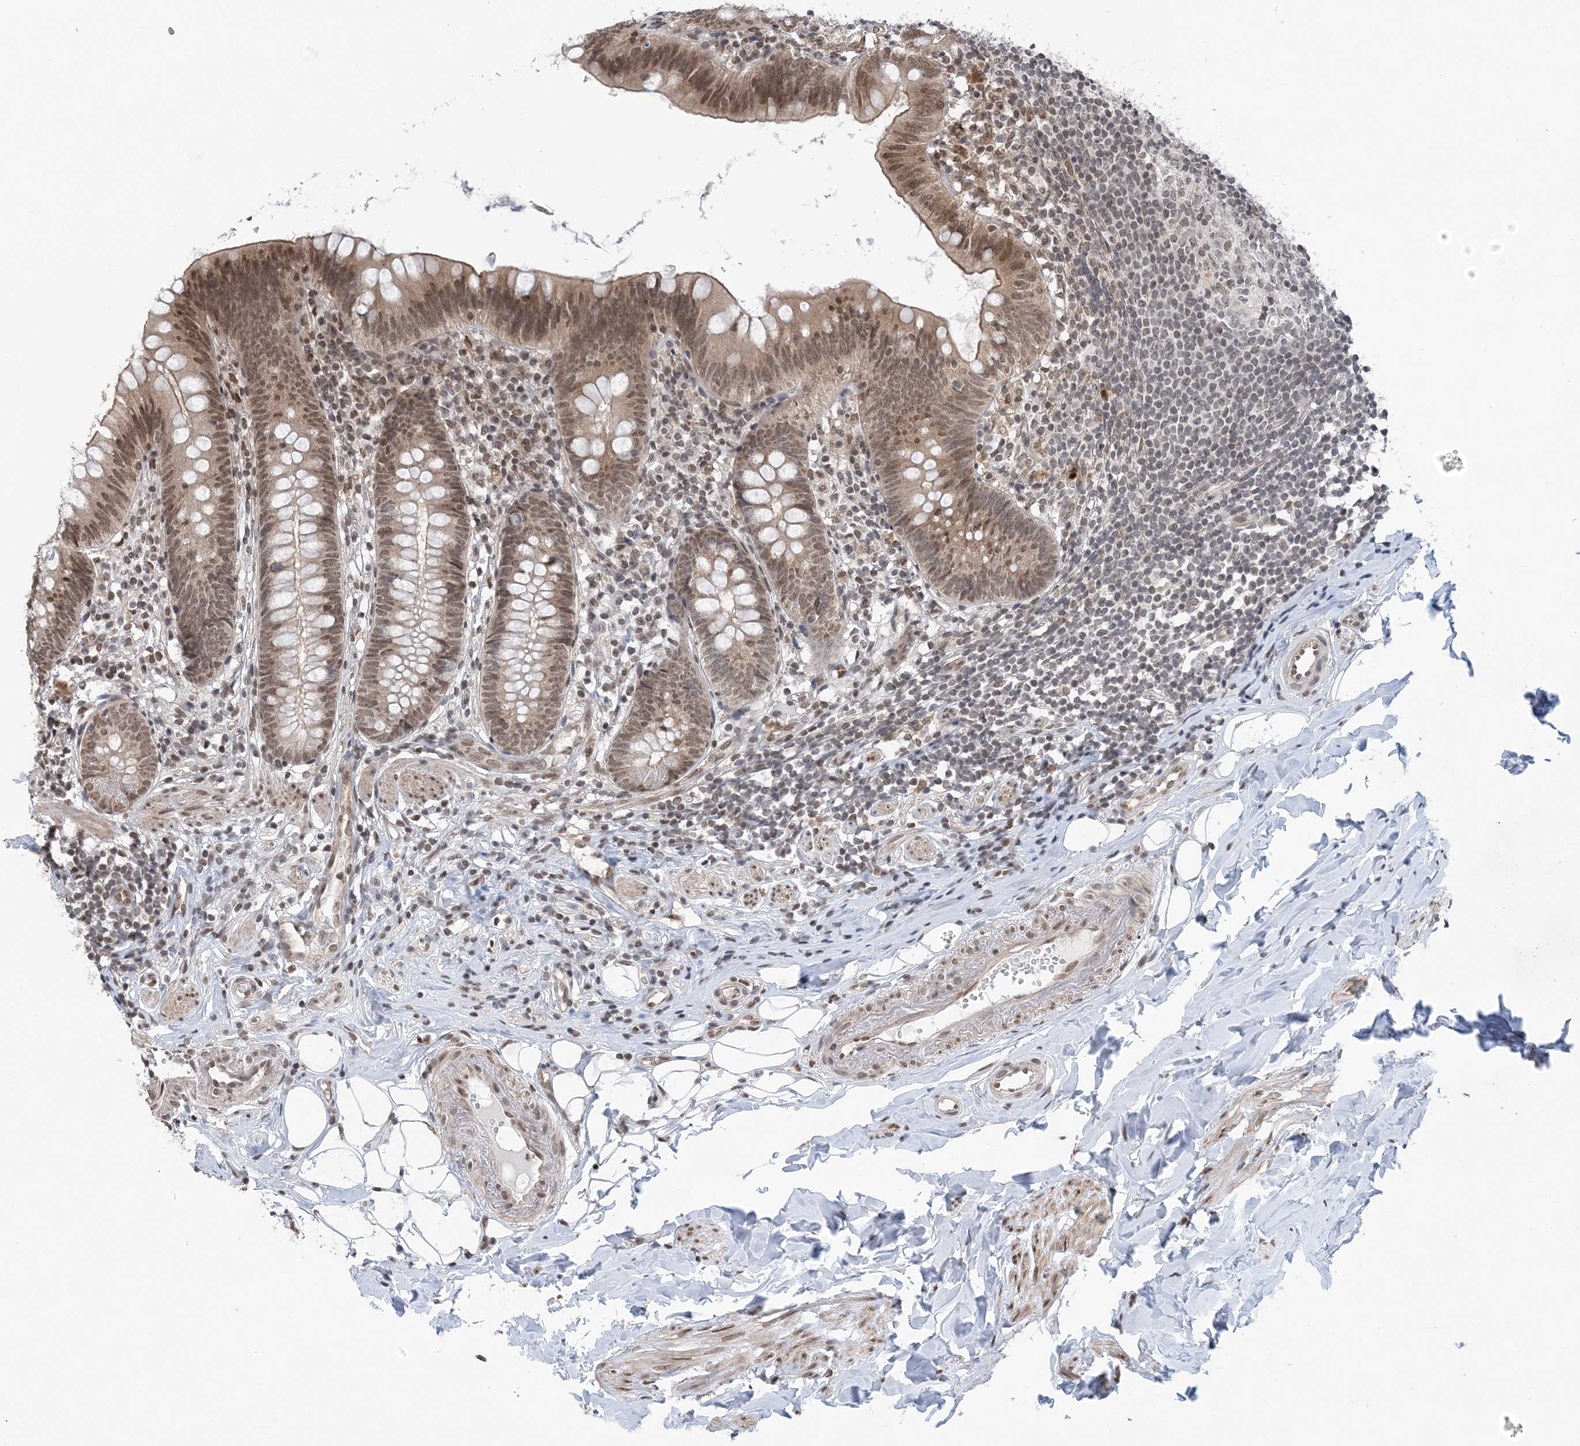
{"staining": {"intensity": "moderate", "quantity": ">75%", "location": "cytoplasmic/membranous,nuclear"}, "tissue": "appendix", "cell_type": "Glandular cells", "image_type": "normal", "snomed": [{"axis": "morphology", "description": "Normal tissue, NOS"}, {"axis": "topography", "description": "Appendix"}], "caption": "Brown immunohistochemical staining in benign human appendix reveals moderate cytoplasmic/membranous,nuclear staining in about >75% of glandular cells. The protein of interest is stained brown, and the nuclei are stained in blue (DAB (3,3'-diaminobenzidine) IHC with brightfield microscopy, high magnification).", "gene": "CCDC152", "patient": {"sex": "female", "age": 62}}